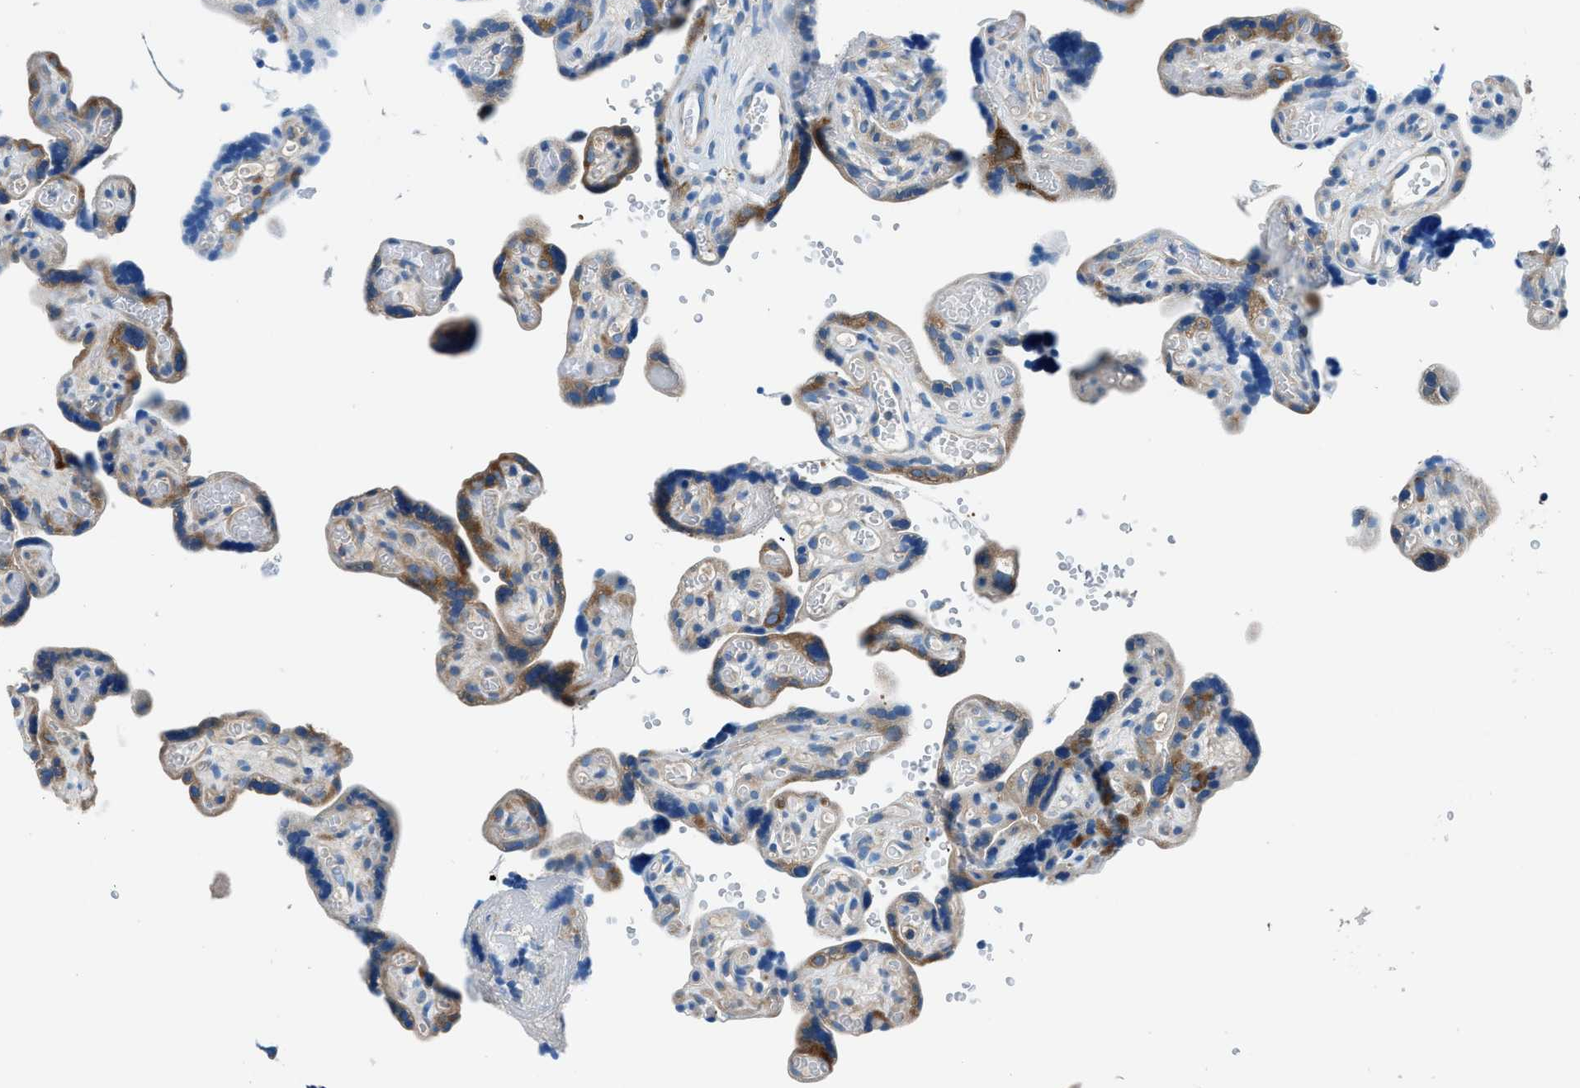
{"staining": {"intensity": "moderate", "quantity": ">75%", "location": "cytoplasmic/membranous"}, "tissue": "placenta", "cell_type": "Decidual cells", "image_type": "normal", "snomed": [{"axis": "morphology", "description": "Normal tissue, NOS"}, {"axis": "topography", "description": "Placenta"}], "caption": "Immunohistochemistry (IHC) image of normal human placenta stained for a protein (brown), which demonstrates medium levels of moderate cytoplasmic/membranous positivity in approximately >75% of decidual cells.", "gene": "SARS1", "patient": {"sex": "female", "age": 30}}